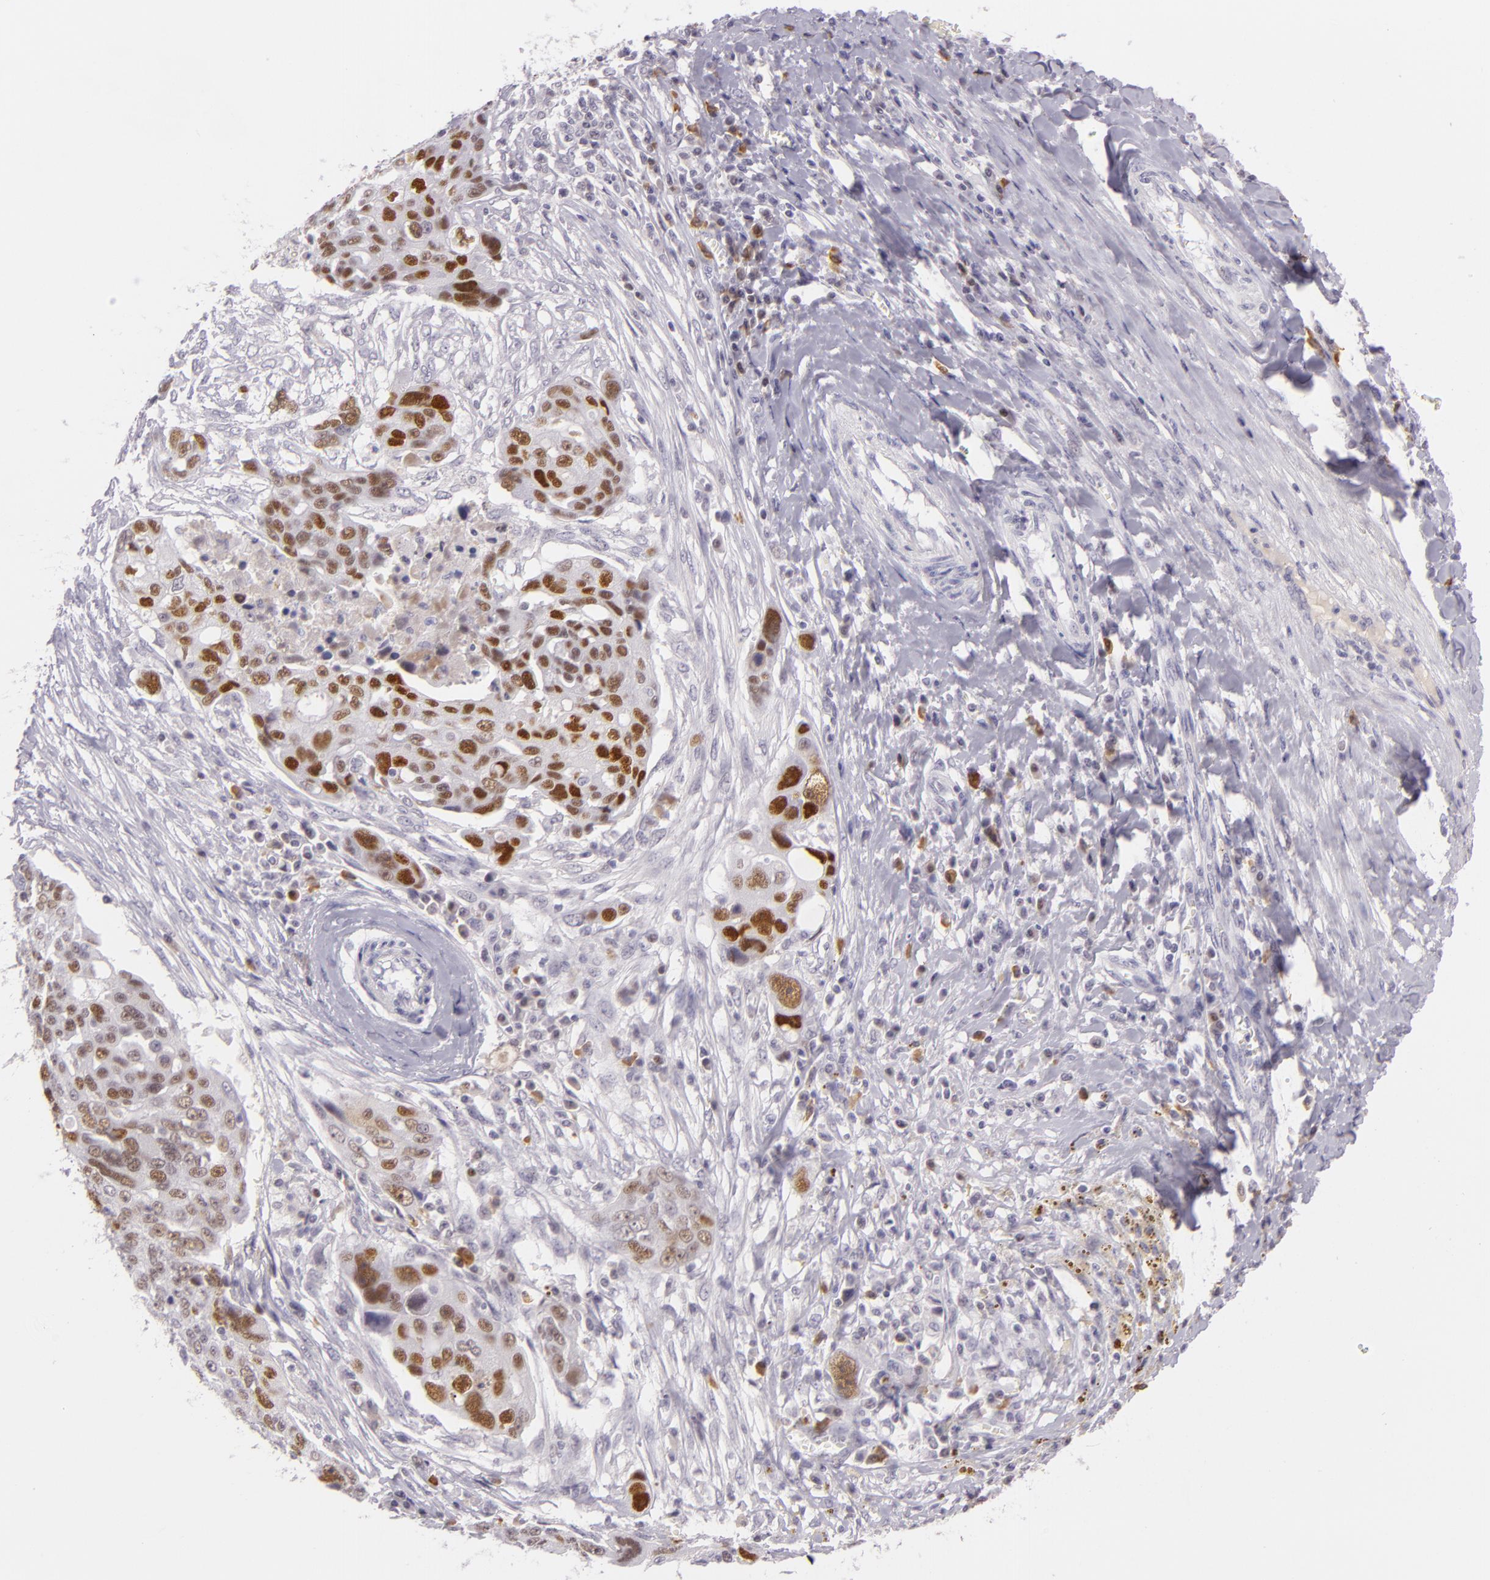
{"staining": {"intensity": "strong", "quantity": "25%-75%", "location": "nuclear"}, "tissue": "ovarian cancer", "cell_type": "Tumor cells", "image_type": "cancer", "snomed": [{"axis": "morphology", "description": "Carcinoma, endometroid"}, {"axis": "topography", "description": "Ovary"}], "caption": "Ovarian cancer (endometroid carcinoma) was stained to show a protein in brown. There is high levels of strong nuclear staining in approximately 25%-75% of tumor cells.", "gene": "CHEK2", "patient": {"sex": "female", "age": 75}}